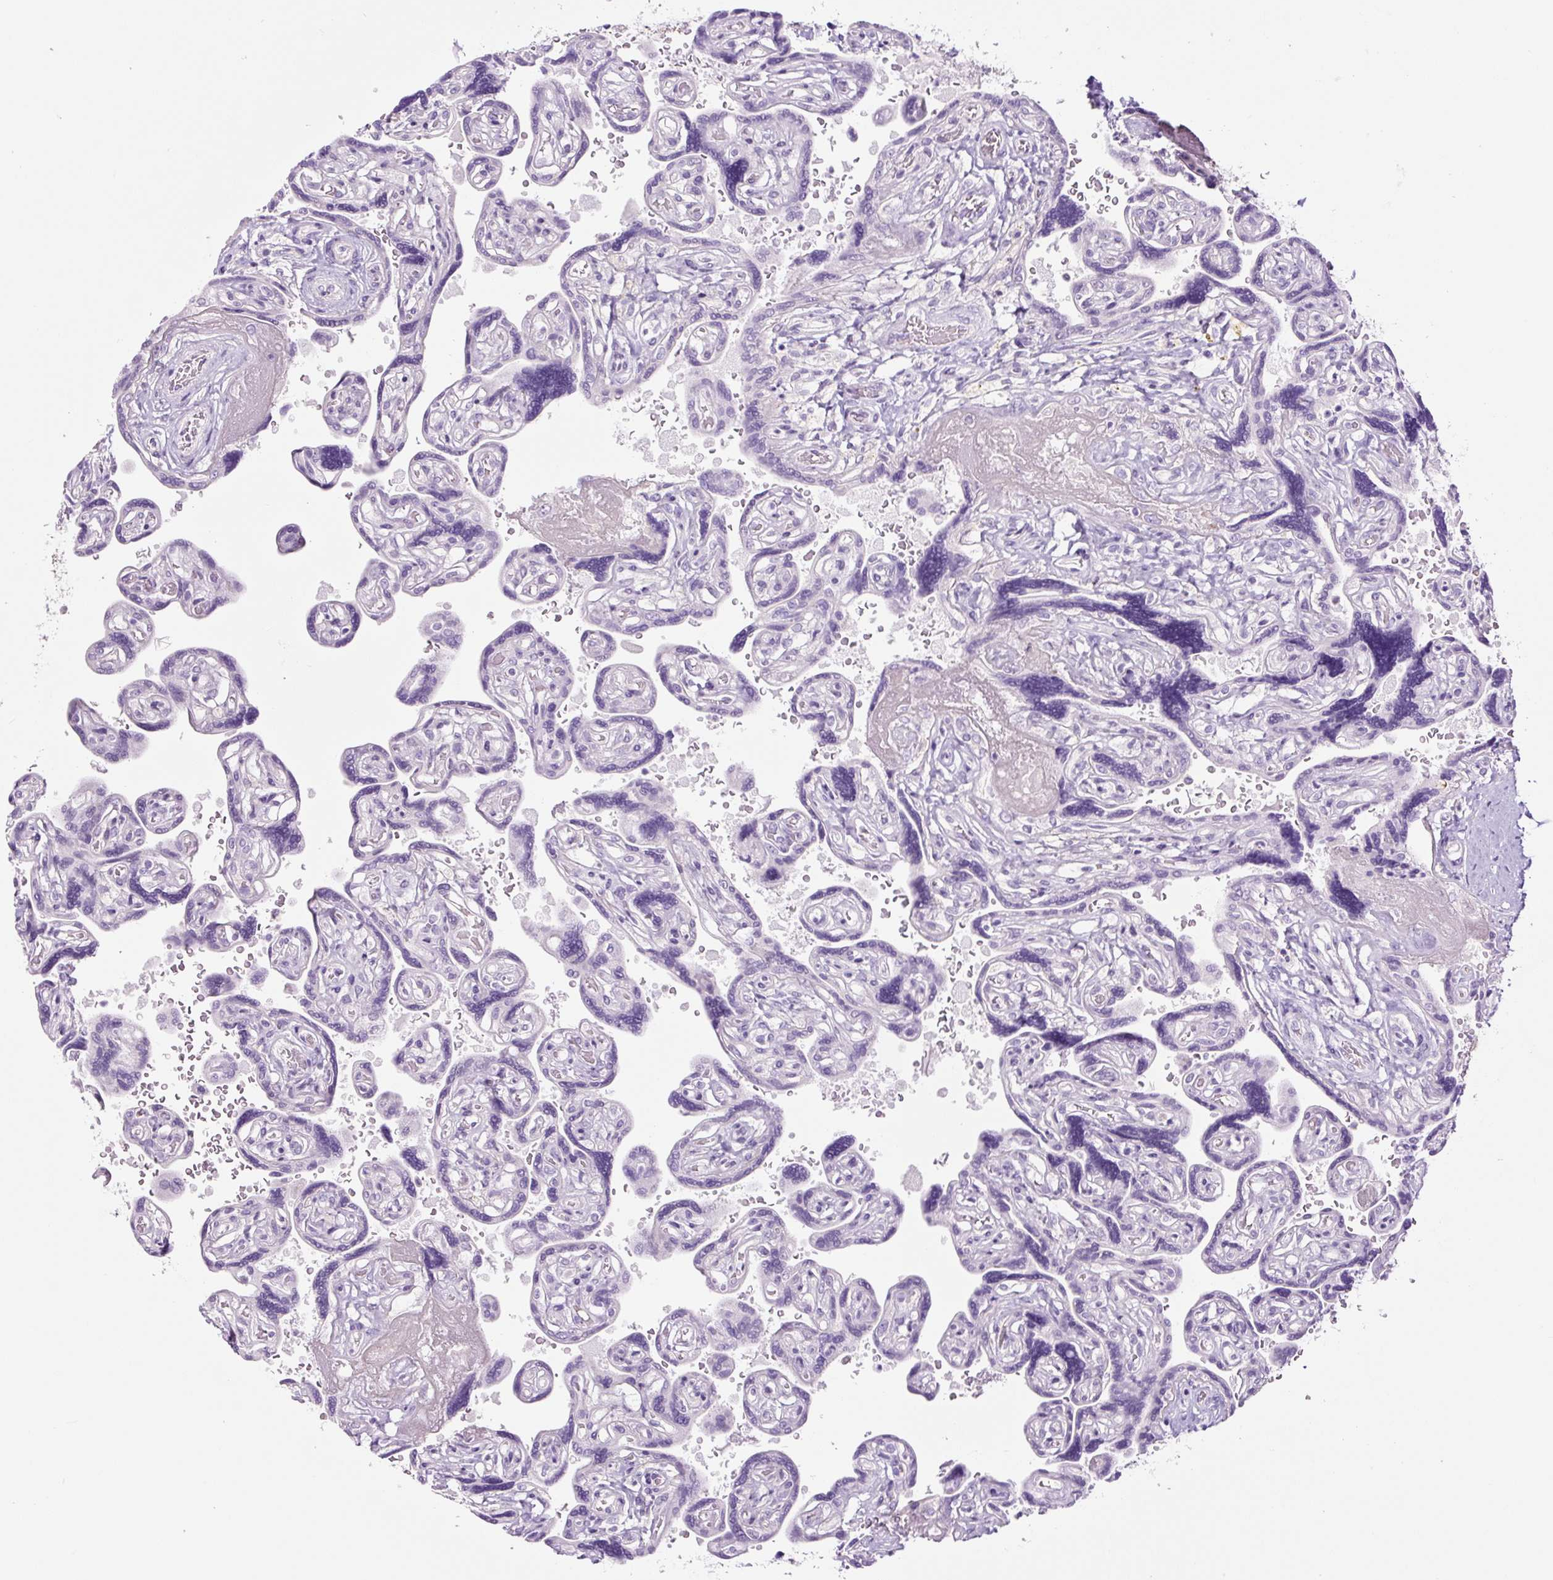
{"staining": {"intensity": "negative", "quantity": "none", "location": "none"}, "tissue": "placenta", "cell_type": "Trophoblastic cells", "image_type": "normal", "snomed": [{"axis": "morphology", "description": "Normal tissue, NOS"}, {"axis": "topography", "description": "Placenta"}], "caption": "Immunohistochemistry photomicrograph of benign placenta: placenta stained with DAB displays no significant protein staining in trophoblastic cells.", "gene": "RNF212B", "patient": {"sex": "female", "age": 32}}